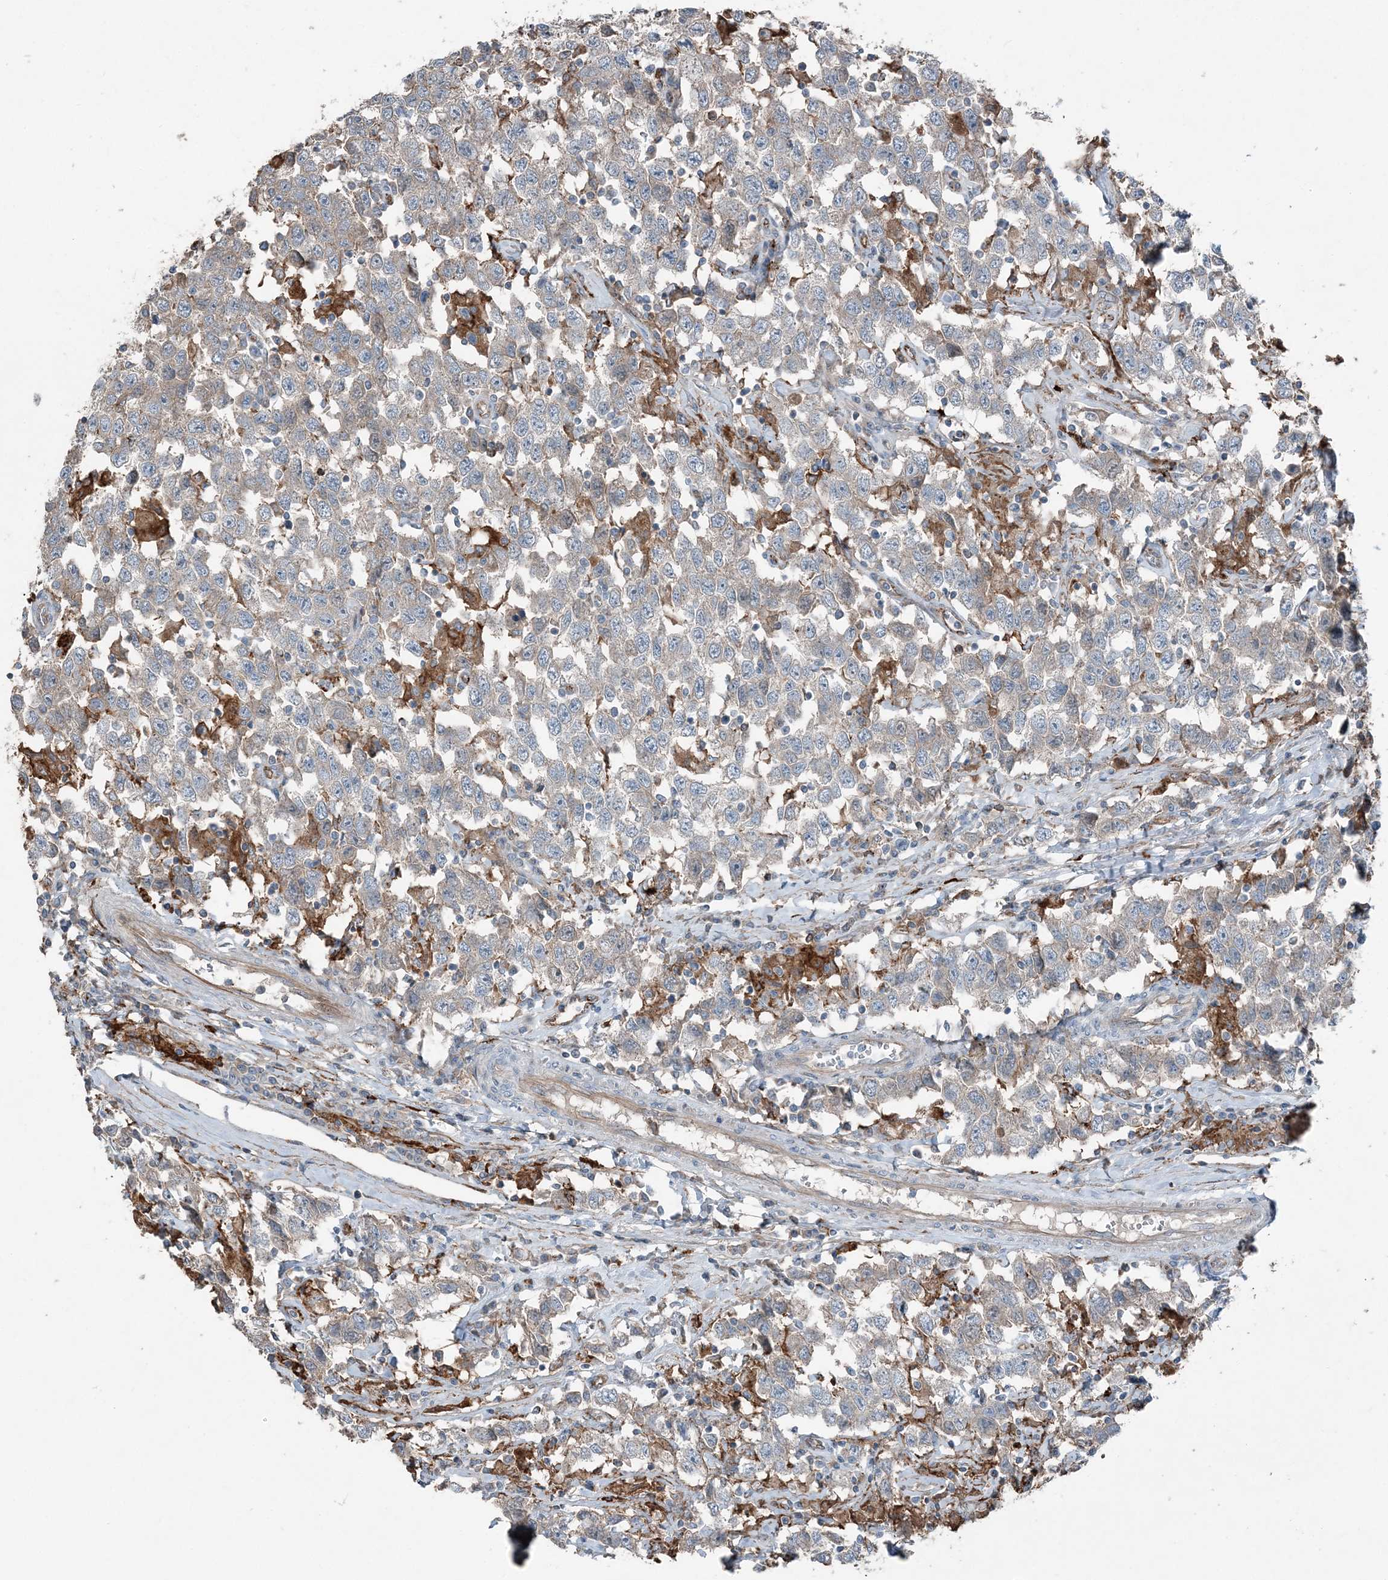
{"staining": {"intensity": "weak", "quantity": "25%-75%", "location": "cytoplasmic/membranous"}, "tissue": "testis cancer", "cell_type": "Tumor cells", "image_type": "cancer", "snomed": [{"axis": "morphology", "description": "Seminoma, NOS"}, {"axis": "topography", "description": "Testis"}], "caption": "Tumor cells show low levels of weak cytoplasmic/membranous positivity in about 25%-75% of cells in human testis cancer (seminoma).", "gene": "KY", "patient": {"sex": "male", "age": 41}}